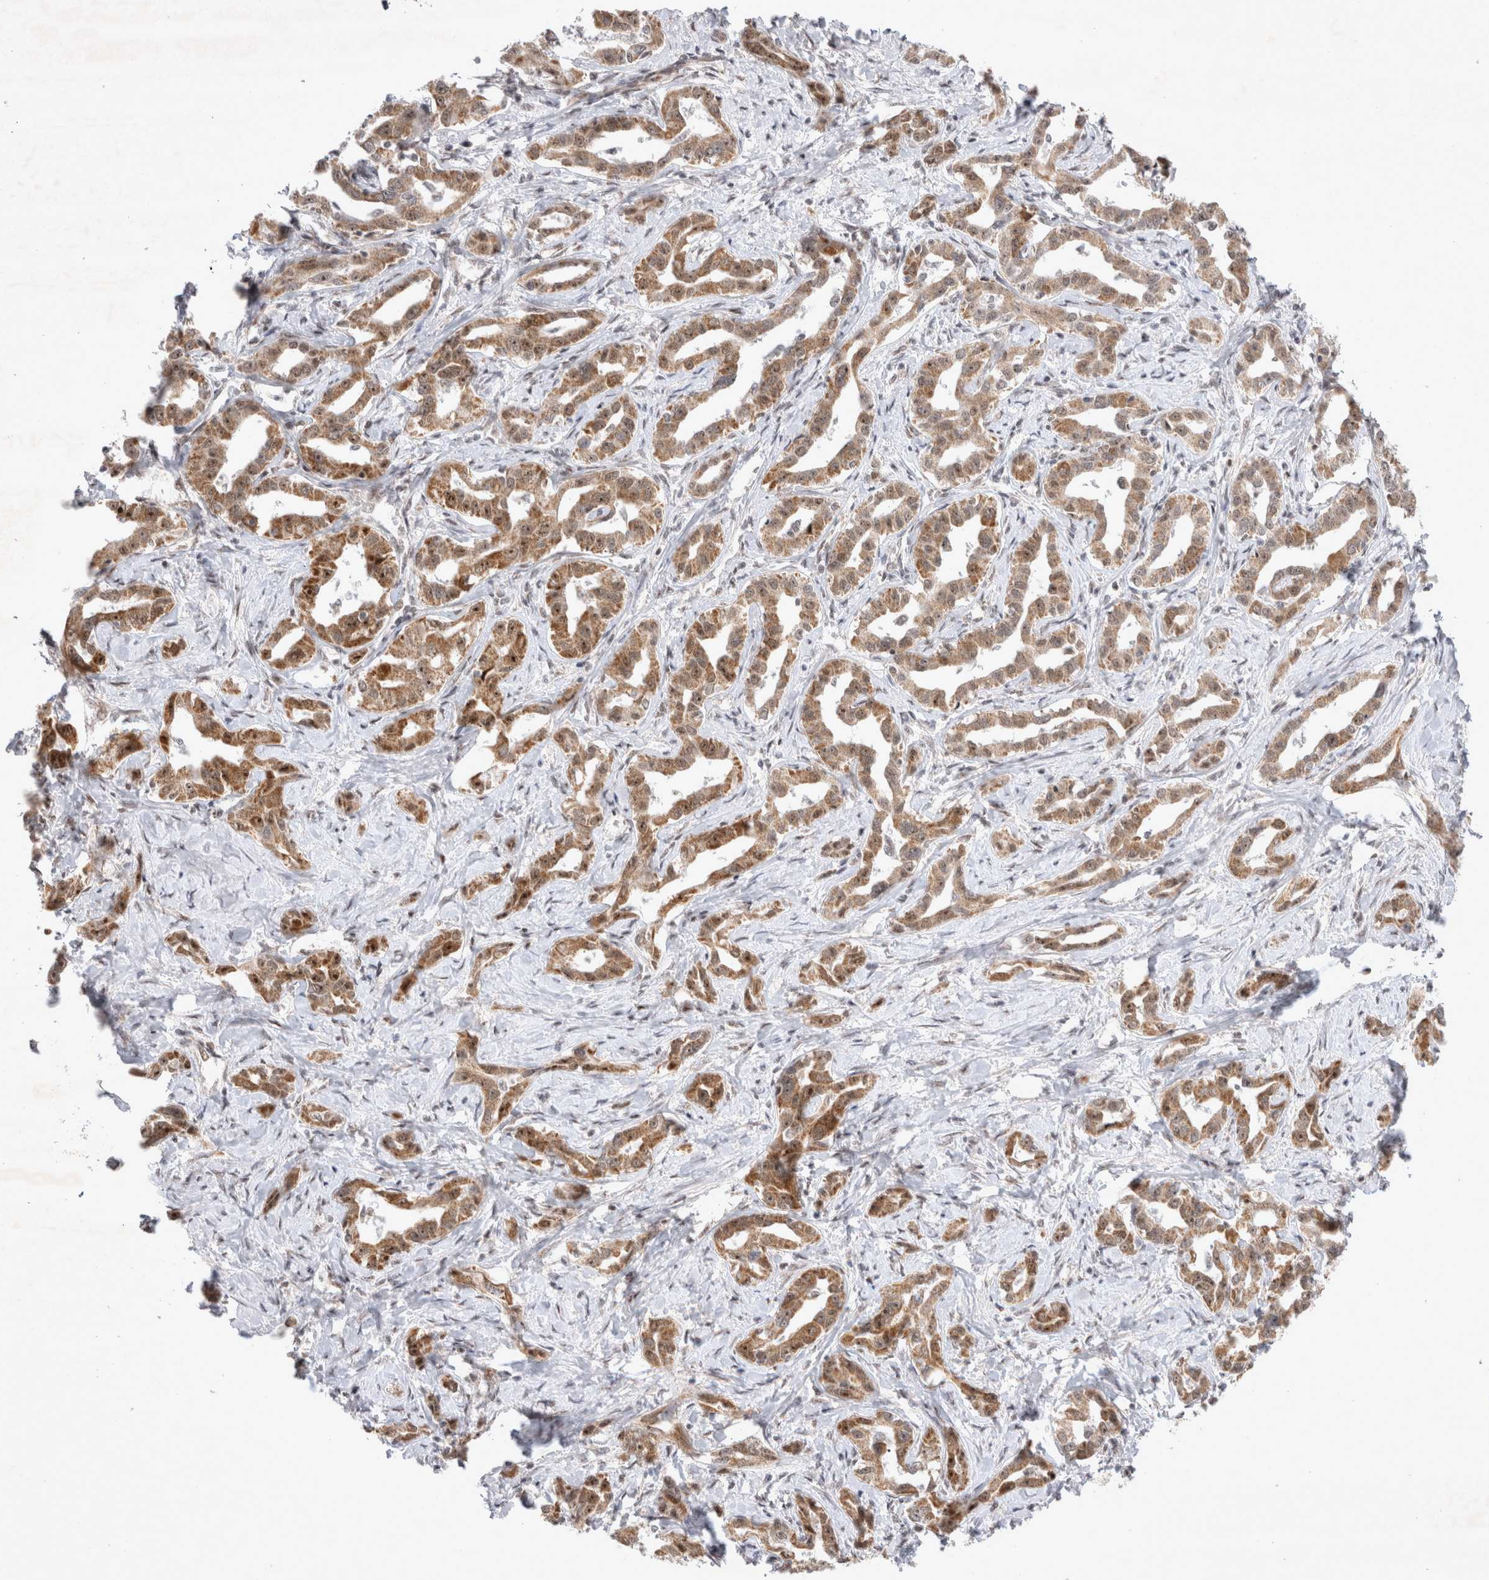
{"staining": {"intensity": "moderate", "quantity": ">75%", "location": "cytoplasmic/membranous,nuclear"}, "tissue": "liver cancer", "cell_type": "Tumor cells", "image_type": "cancer", "snomed": [{"axis": "morphology", "description": "Cholangiocarcinoma"}, {"axis": "topography", "description": "Liver"}], "caption": "DAB immunohistochemical staining of human liver cancer demonstrates moderate cytoplasmic/membranous and nuclear protein positivity in about >75% of tumor cells.", "gene": "MRPL37", "patient": {"sex": "male", "age": 59}}